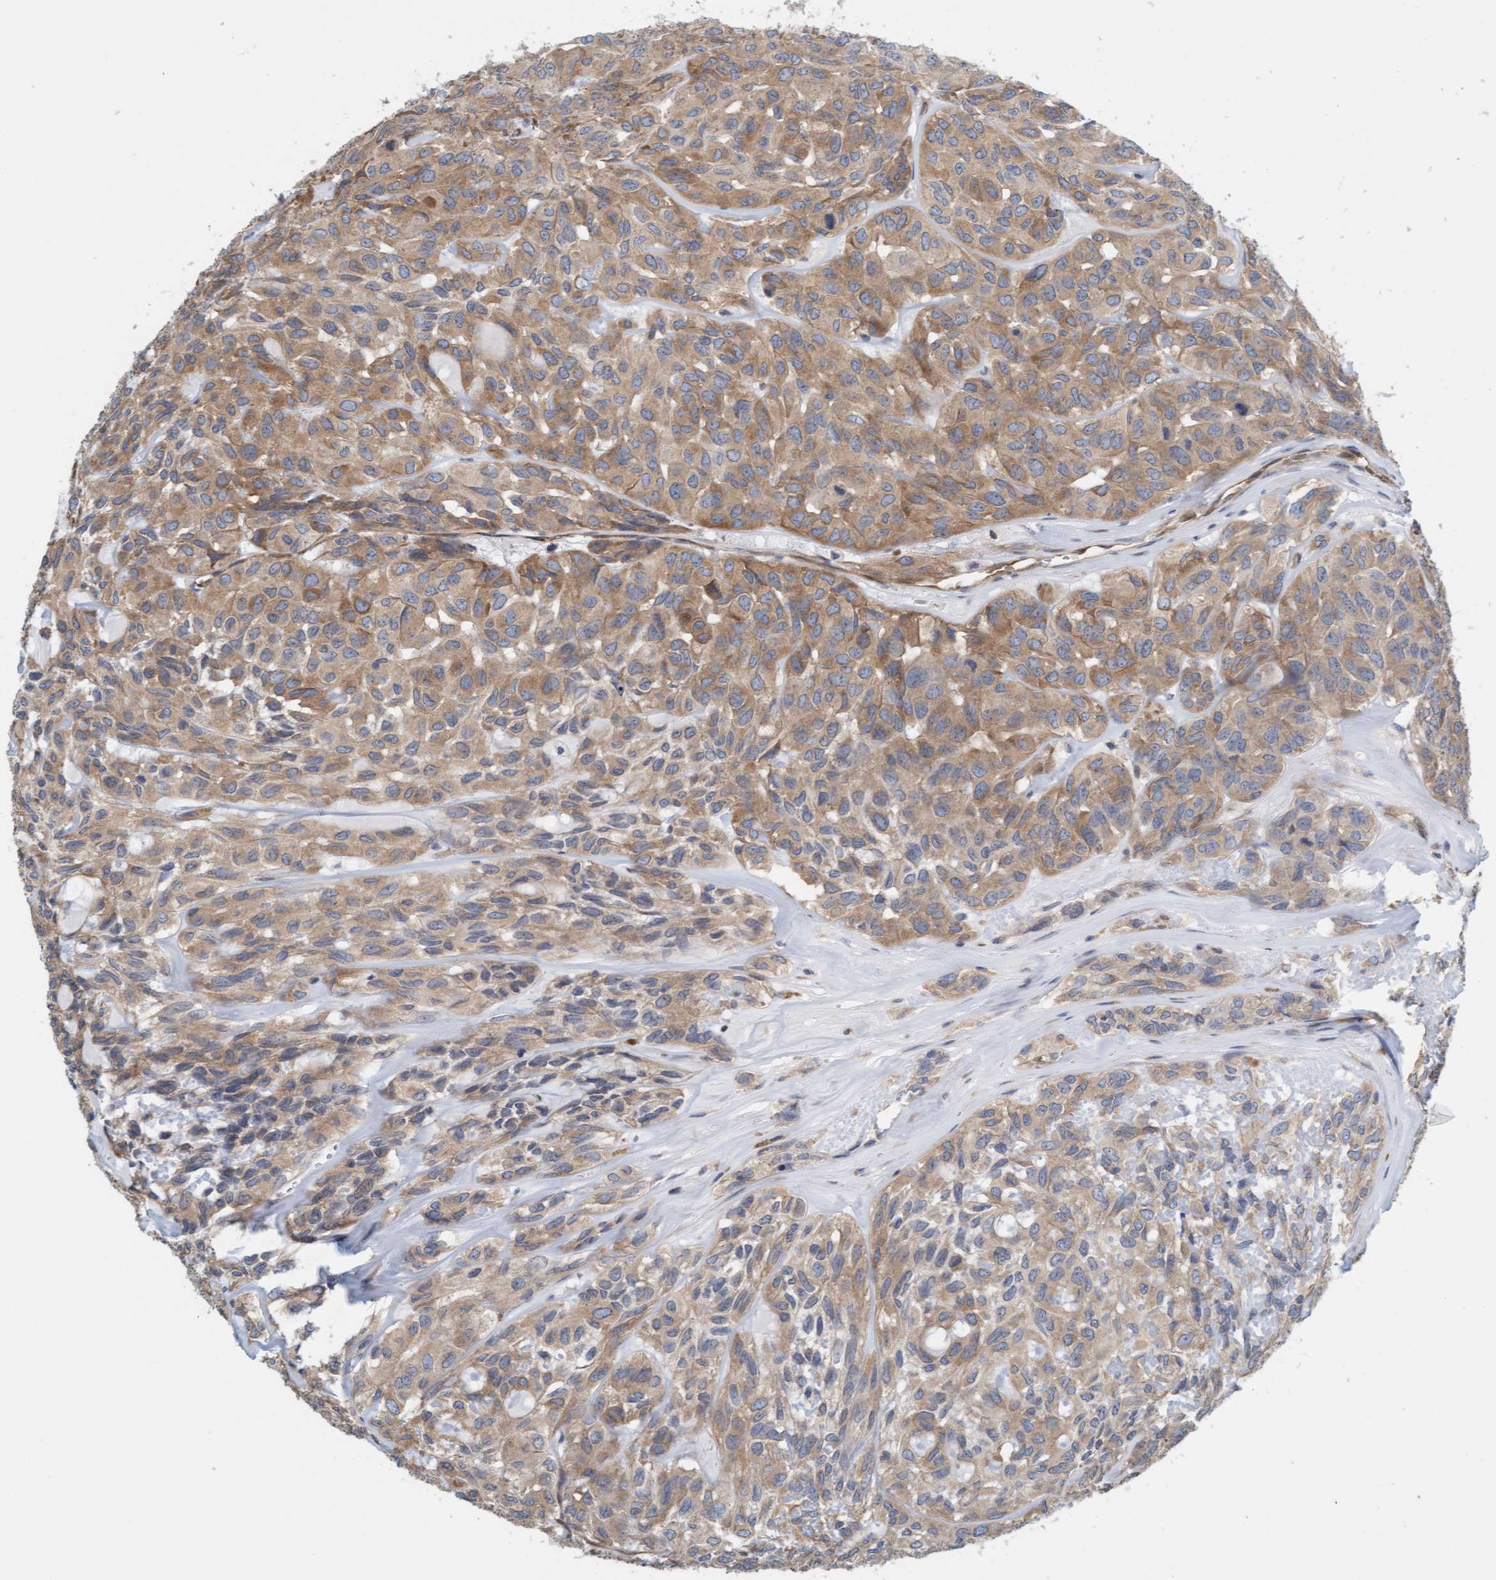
{"staining": {"intensity": "moderate", "quantity": ">75%", "location": "cytoplasmic/membranous"}, "tissue": "head and neck cancer", "cell_type": "Tumor cells", "image_type": "cancer", "snomed": [{"axis": "morphology", "description": "Adenocarcinoma, NOS"}, {"axis": "topography", "description": "Salivary gland, NOS"}, {"axis": "topography", "description": "Head-Neck"}], "caption": "IHC (DAB (3,3'-diaminobenzidine)) staining of head and neck cancer (adenocarcinoma) reveals moderate cytoplasmic/membranous protein expression in about >75% of tumor cells.", "gene": "PRKD2", "patient": {"sex": "female", "age": 76}}